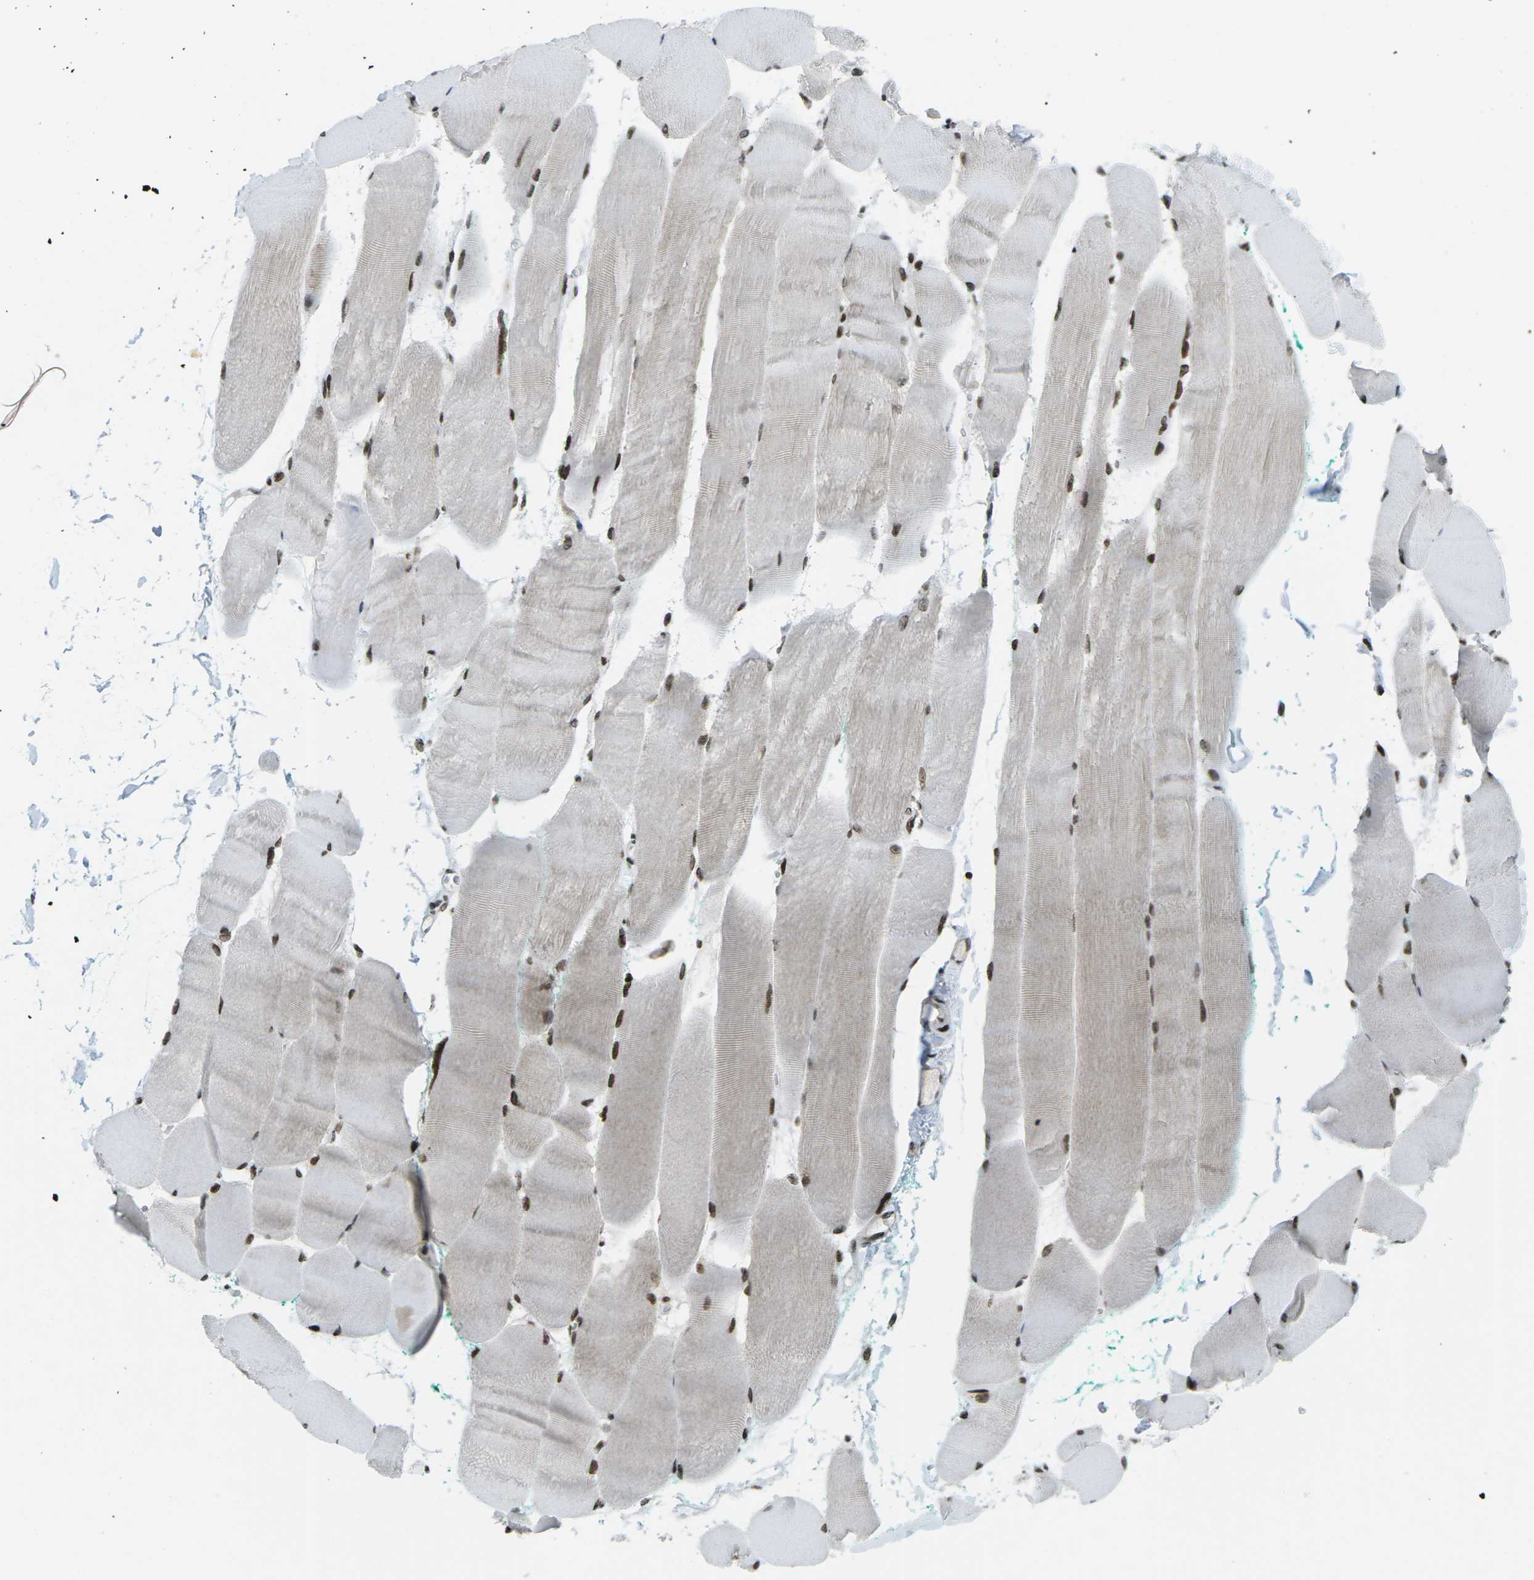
{"staining": {"intensity": "strong", "quantity": ">75%", "location": "nuclear"}, "tissue": "skeletal muscle", "cell_type": "Myocytes", "image_type": "normal", "snomed": [{"axis": "morphology", "description": "Normal tissue, NOS"}, {"axis": "morphology", "description": "Squamous cell carcinoma, NOS"}, {"axis": "topography", "description": "Skeletal muscle"}], "caption": "A histopathology image of skeletal muscle stained for a protein displays strong nuclear brown staining in myocytes. Nuclei are stained in blue.", "gene": "EME1", "patient": {"sex": "male", "age": 51}}